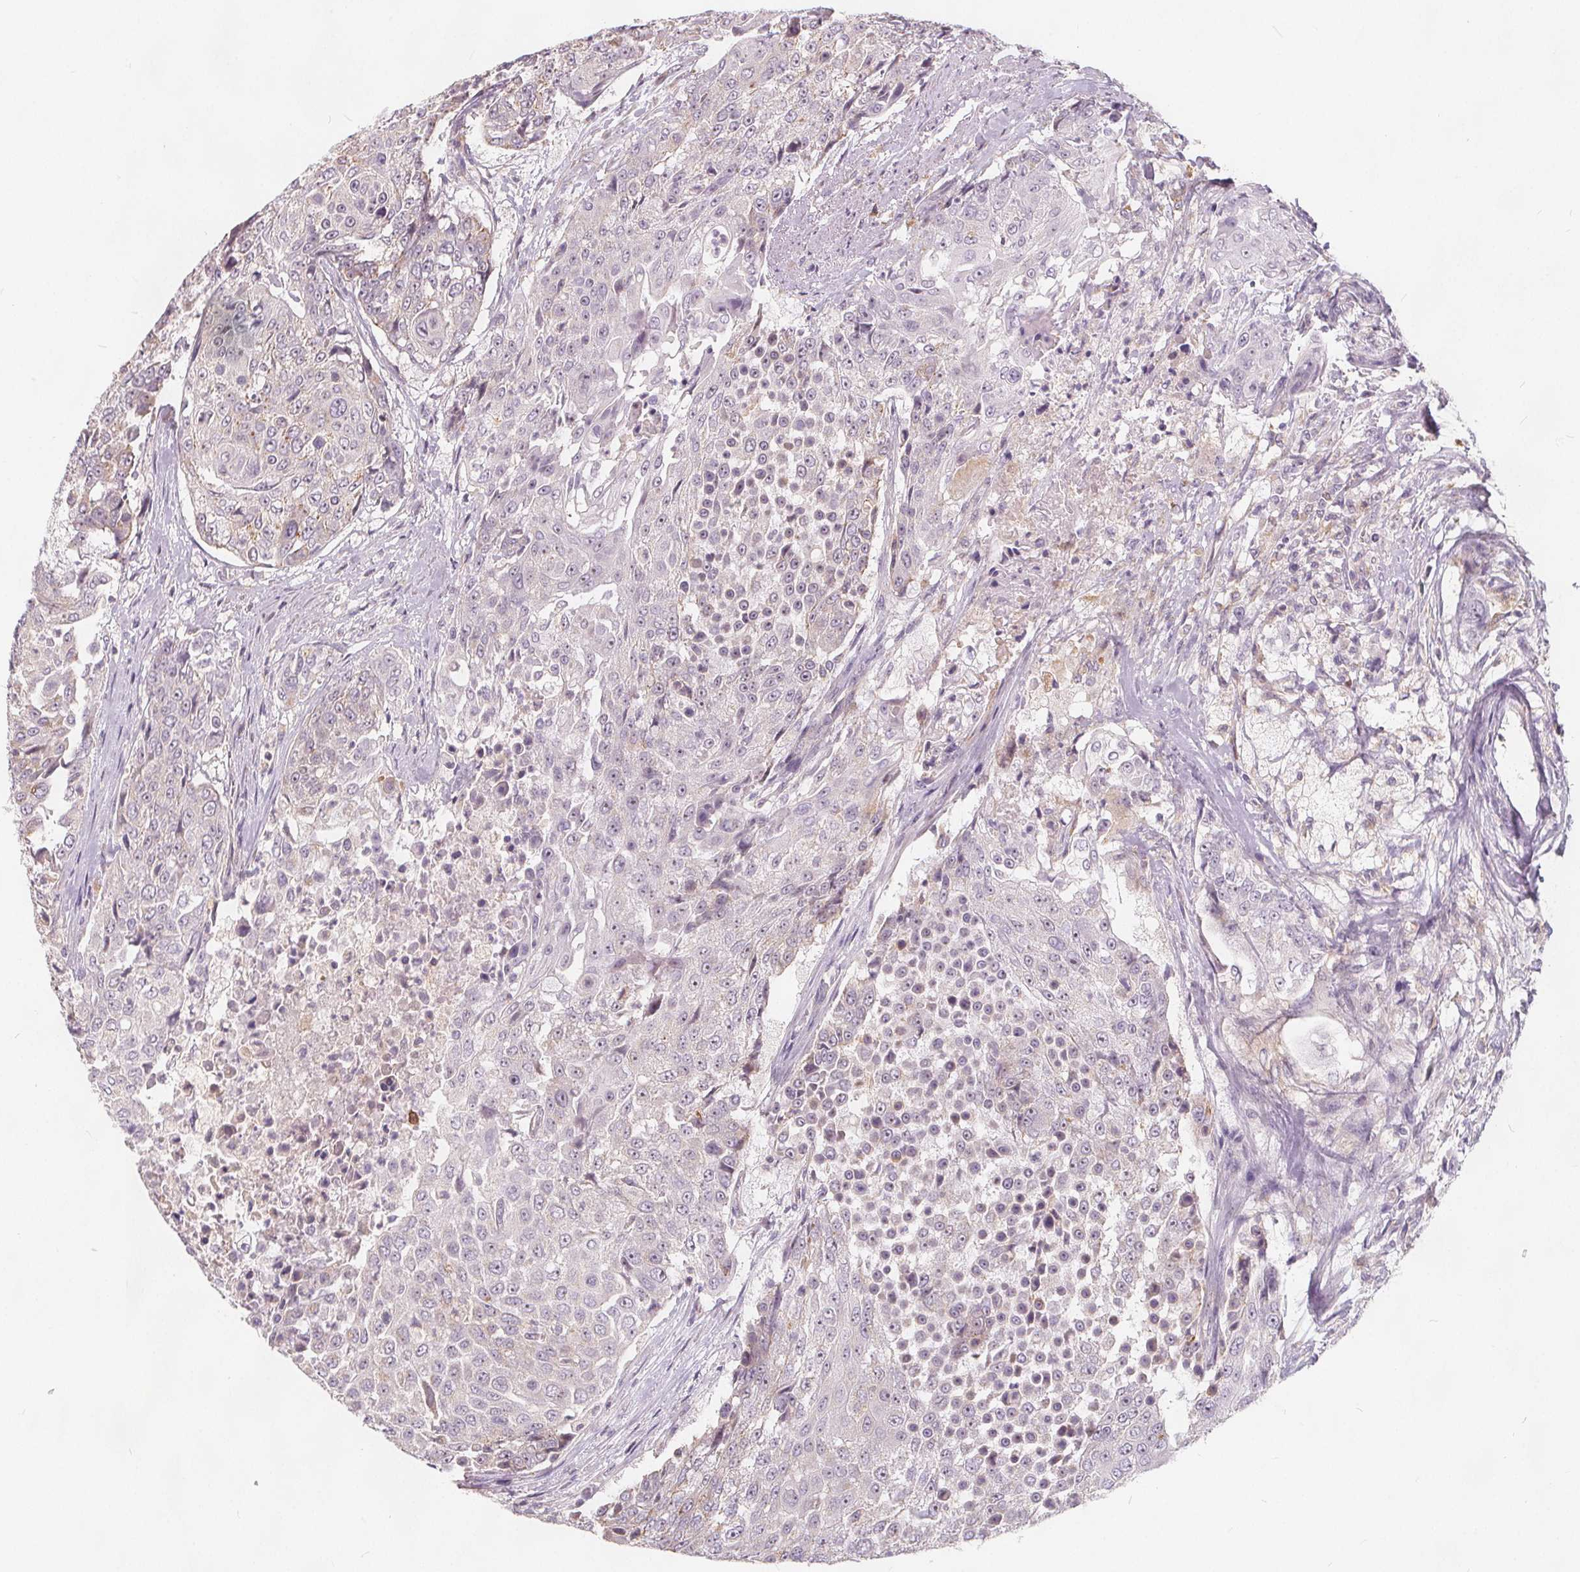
{"staining": {"intensity": "negative", "quantity": "none", "location": "none"}, "tissue": "urothelial cancer", "cell_type": "Tumor cells", "image_type": "cancer", "snomed": [{"axis": "morphology", "description": "Urothelial carcinoma, High grade"}, {"axis": "topography", "description": "Urinary bladder"}], "caption": "Micrograph shows no protein expression in tumor cells of urothelial cancer tissue.", "gene": "DRC3", "patient": {"sex": "female", "age": 63}}